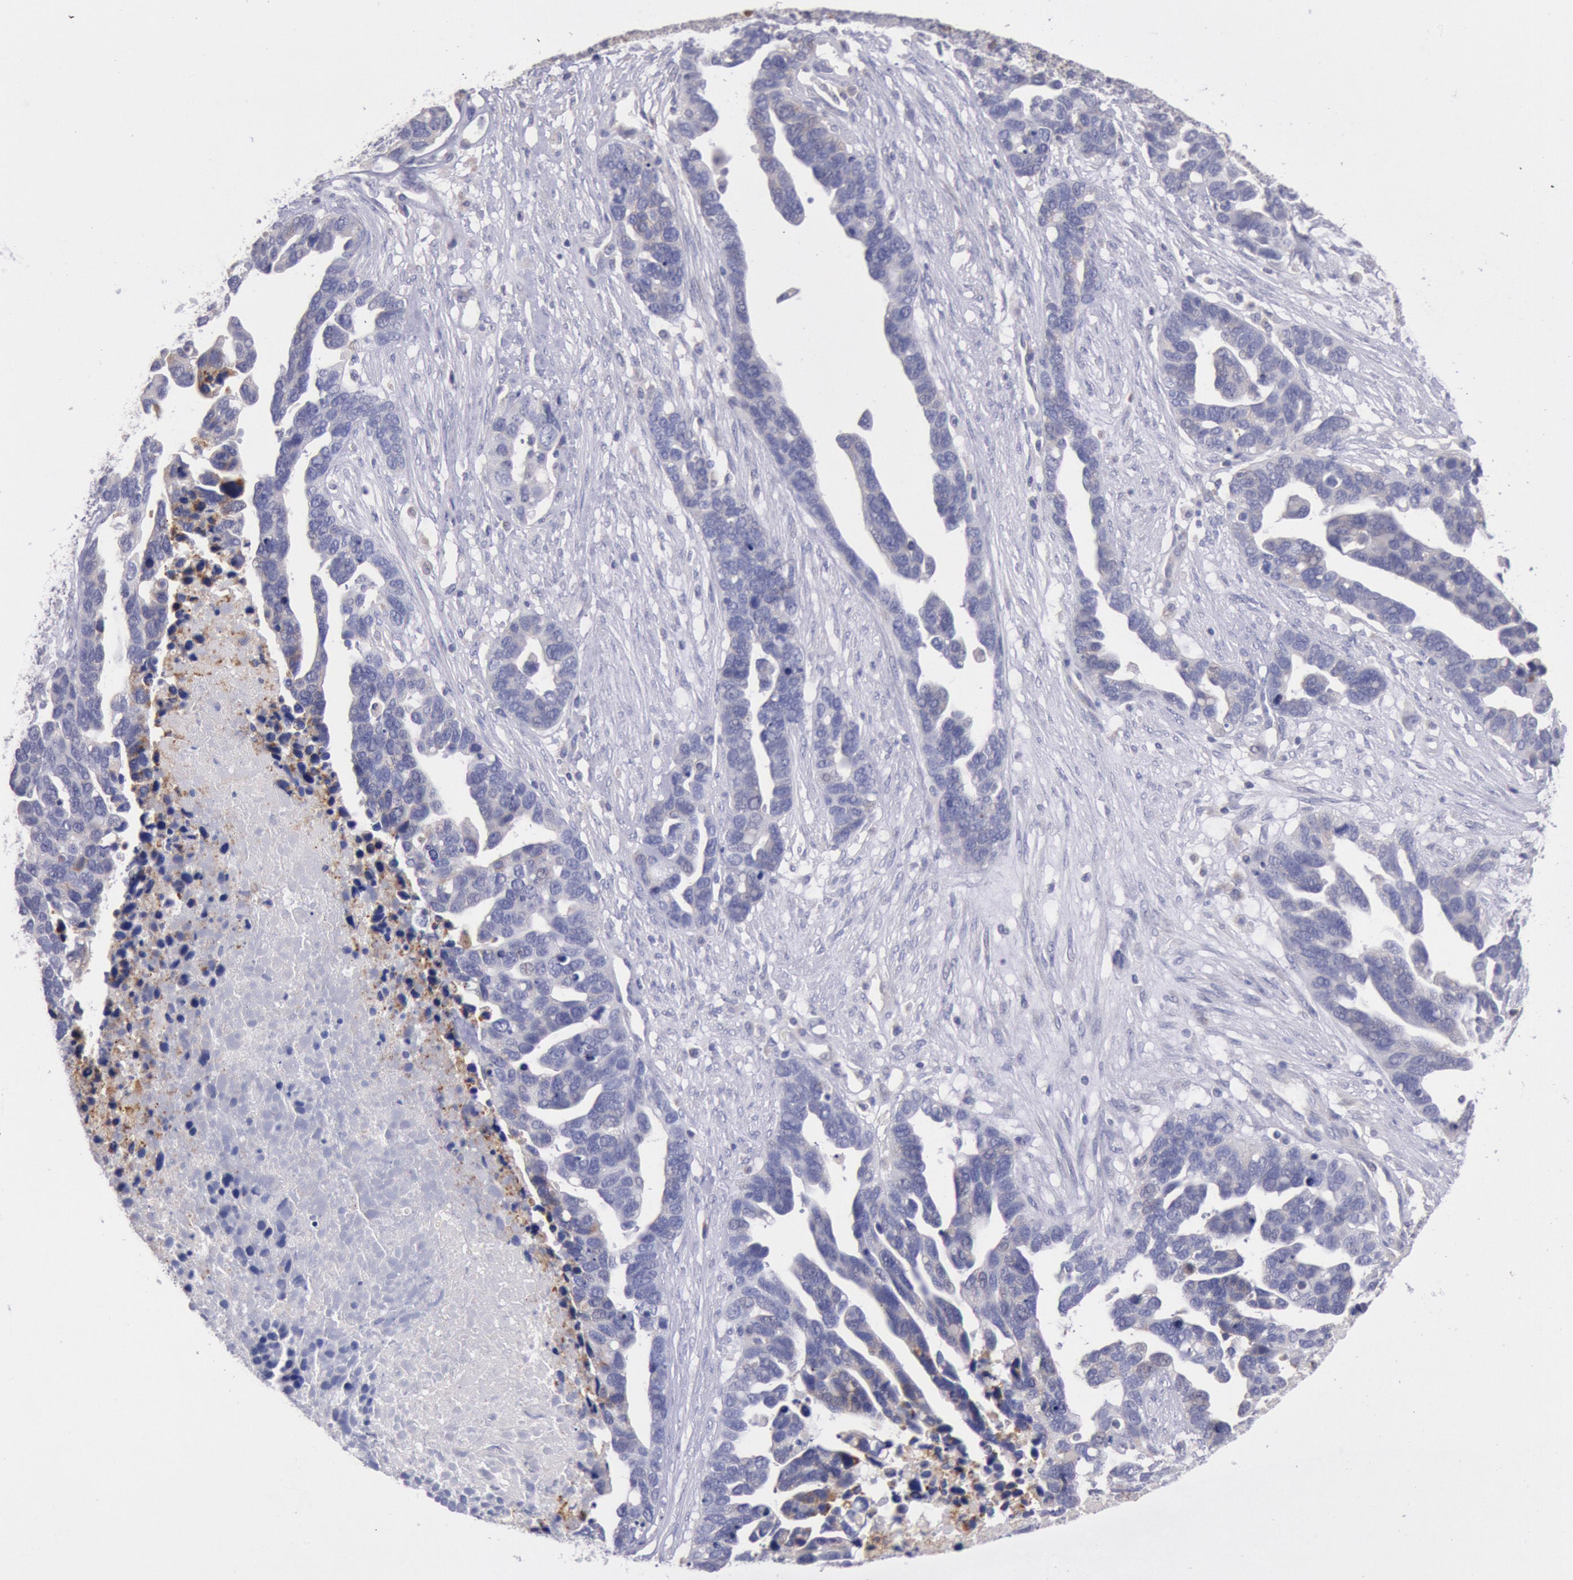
{"staining": {"intensity": "weak", "quantity": "<25%", "location": "cytoplasmic/membranous"}, "tissue": "ovarian cancer", "cell_type": "Tumor cells", "image_type": "cancer", "snomed": [{"axis": "morphology", "description": "Cystadenocarcinoma, serous, NOS"}, {"axis": "topography", "description": "Ovary"}], "caption": "Immunohistochemistry (IHC) image of neoplastic tissue: human serous cystadenocarcinoma (ovarian) stained with DAB exhibits no significant protein staining in tumor cells.", "gene": "GAL3ST1", "patient": {"sex": "female", "age": 54}}